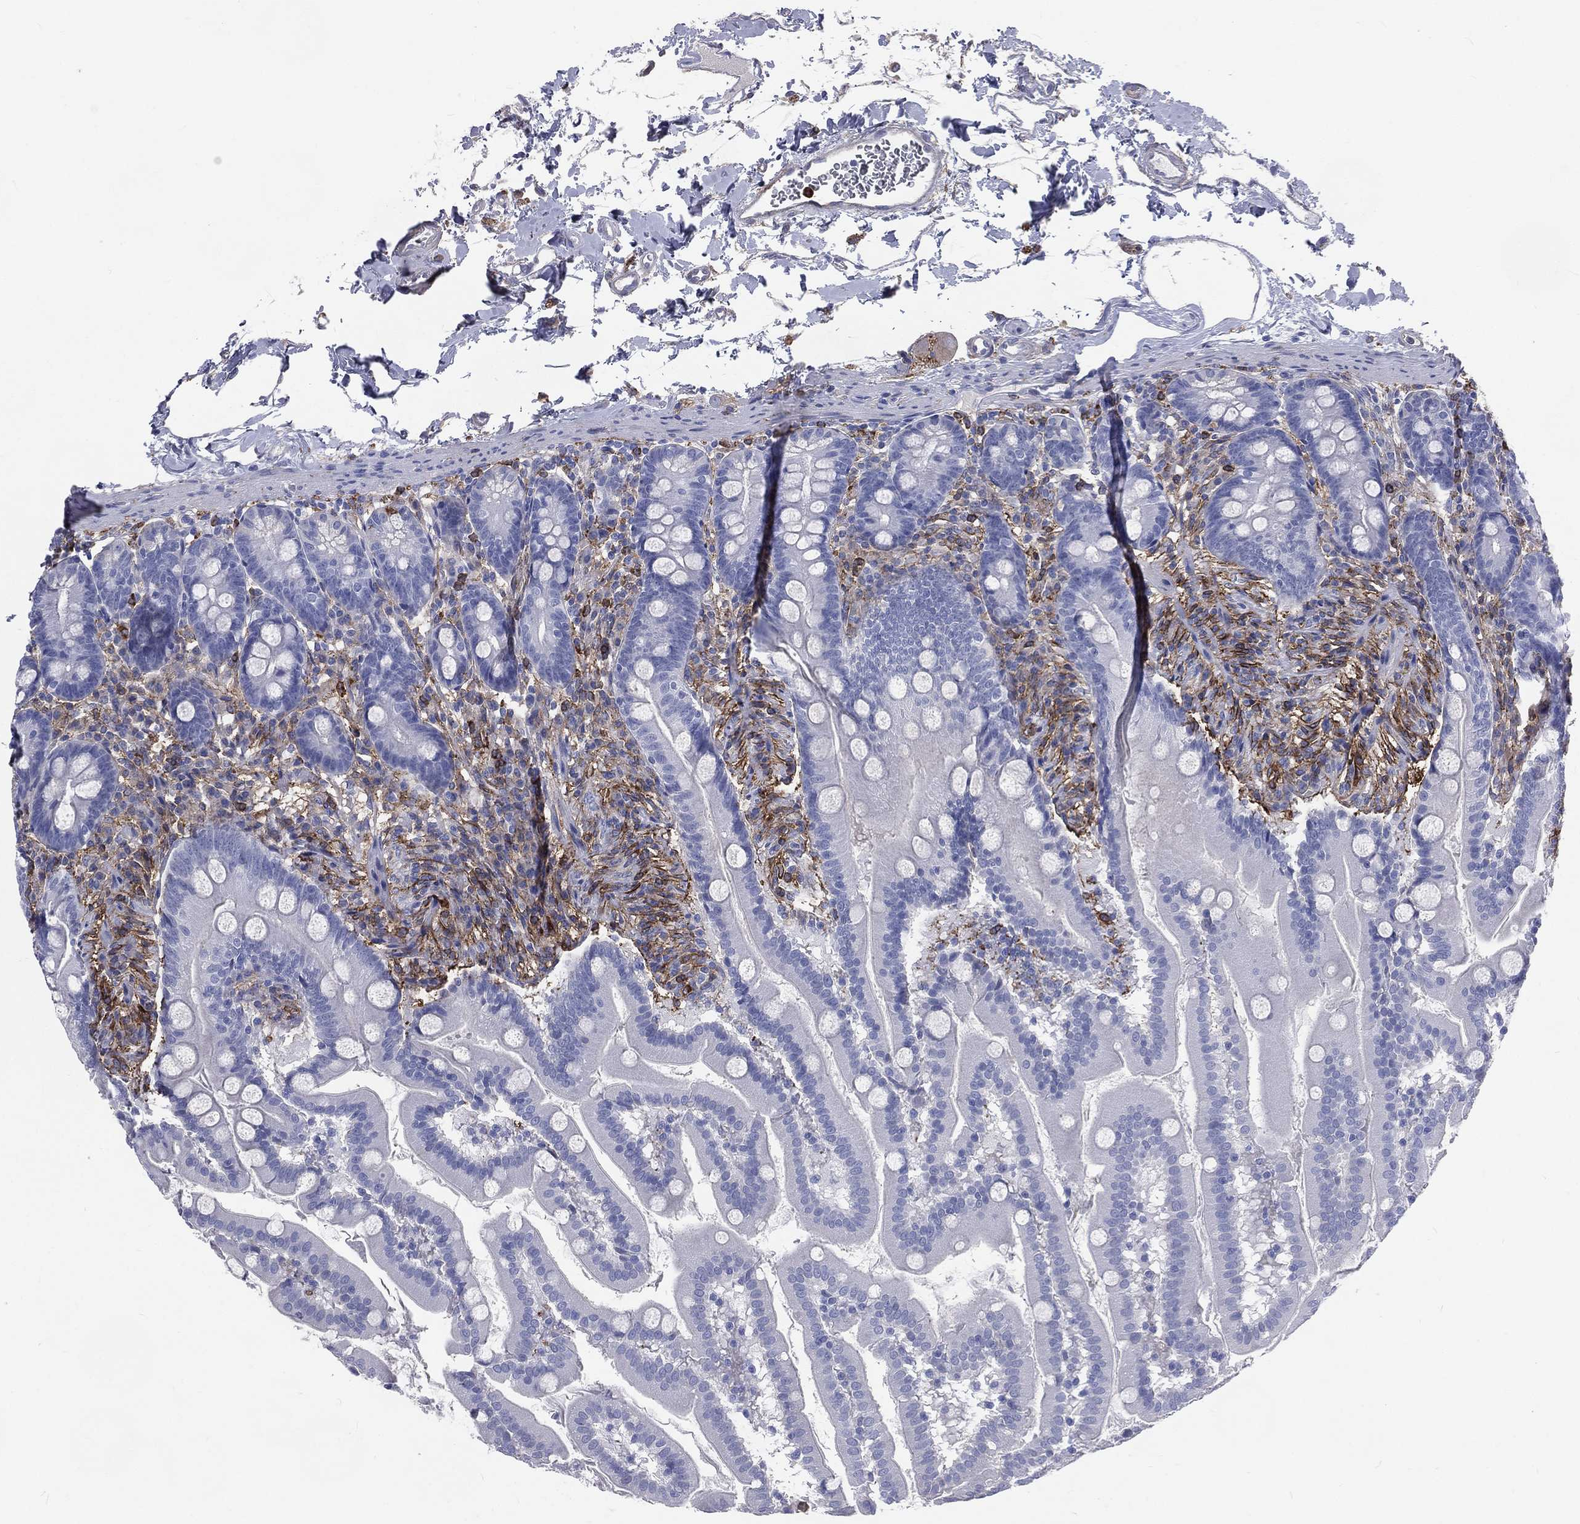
{"staining": {"intensity": "negative", "quantity": "none", "location": "none"}, "tissue": "small intestine", "cell_type": "Glandular cells", "image_type": "normal", "snomed": [{"axis": "morphology", "description": "Normal tissue, NOS"}, {"axis": "topography", "description": "Small intestine"}], "caption": "Immunohistochemical staining of unremarkable small intestine shows no significant staining in glandular cells.", "gene": "BASP1", "patient": {"sex": "female", "age": 44}}